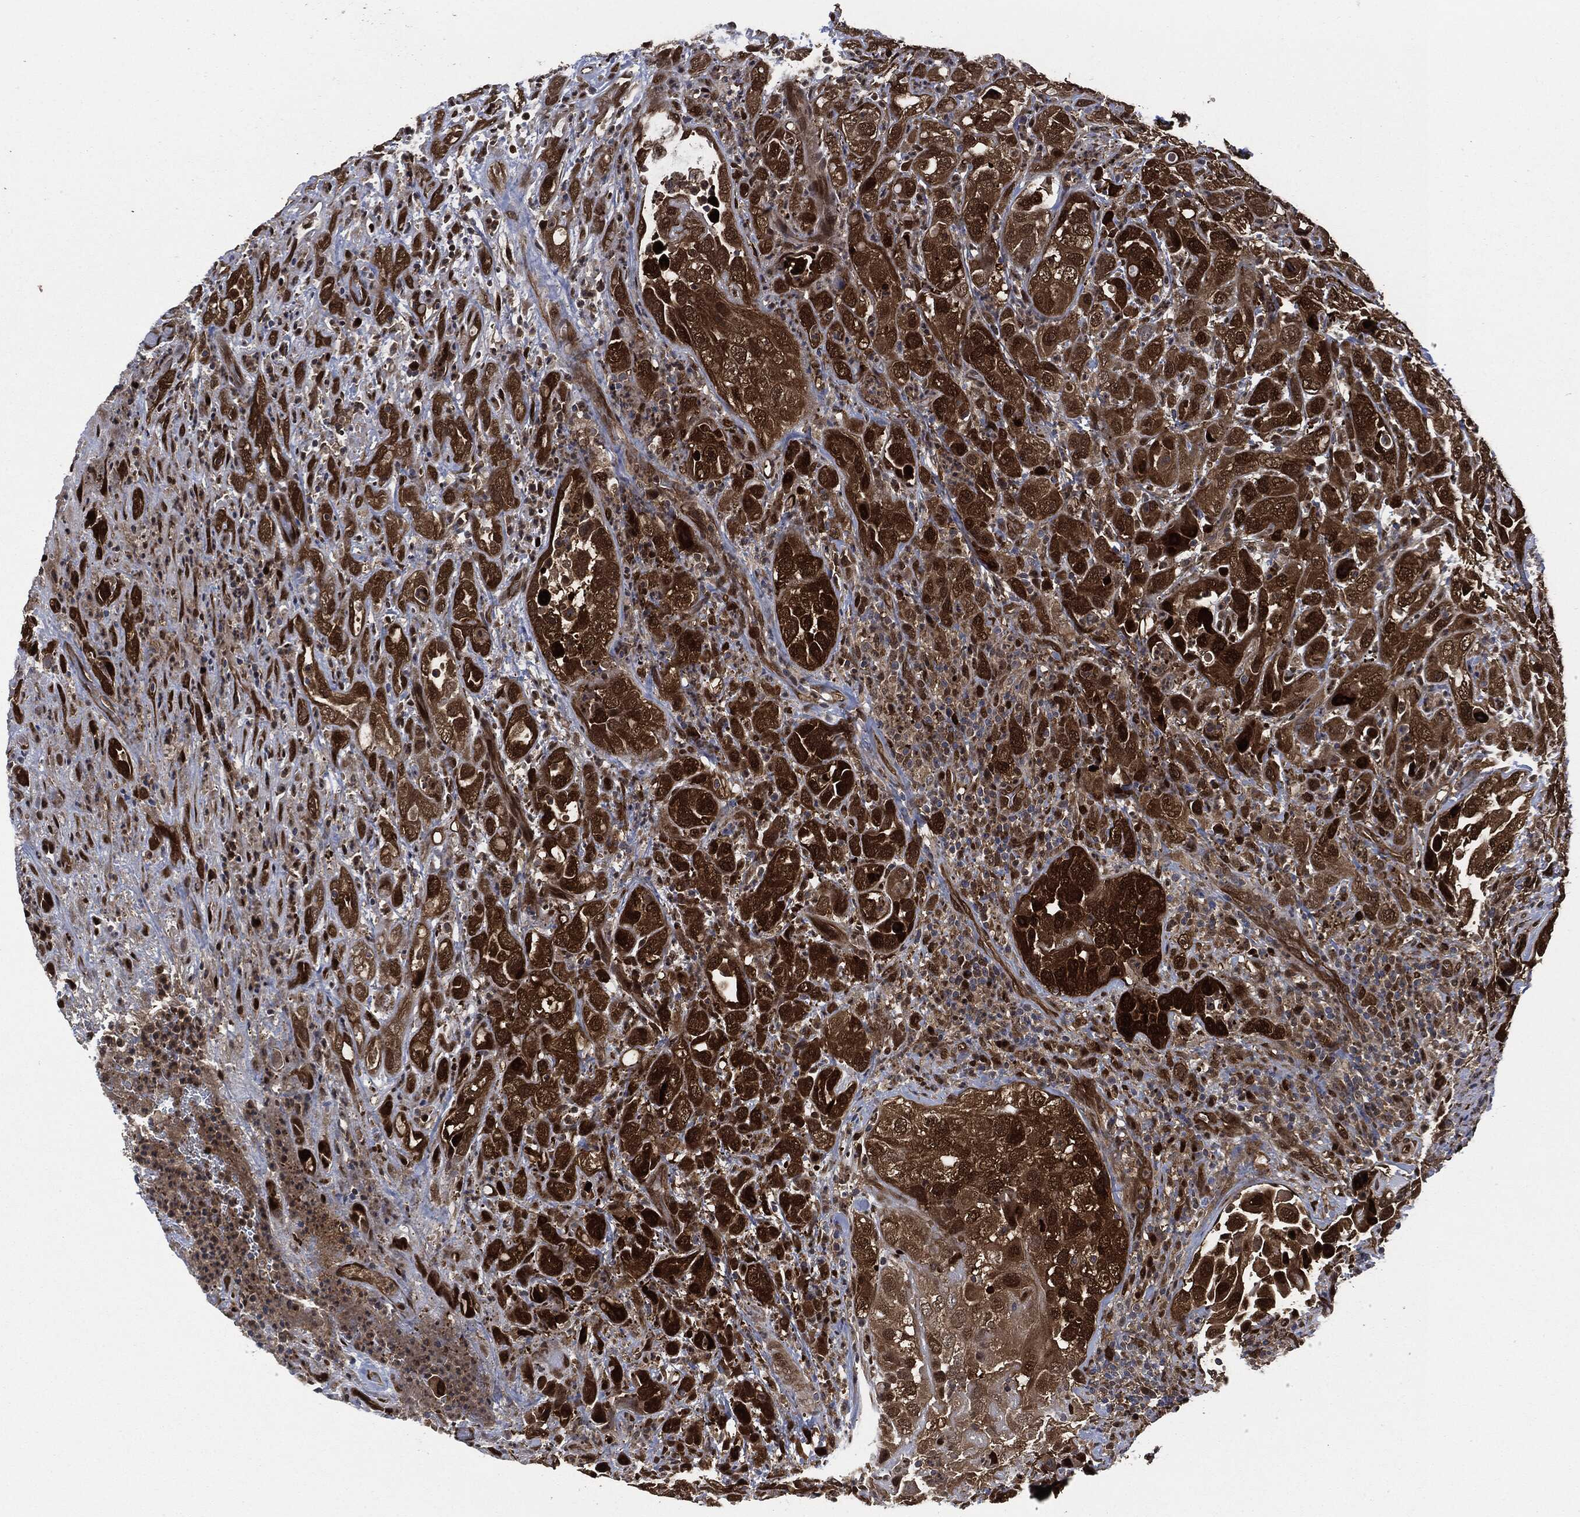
{"staining": {"intensity": "strong", "quantity": "25%-75%", "location": "cytoplasmic/membranous,nuclear"}, "tissue": "urothelial cancer", "cell_type": "Tumor cells", "image_type": "cancer", "snomed": [{"axis": "morphology", "description": "Urothelial carcinoma, High grade"}, {"axis": "topography", "description": "Urinary bladder"}], "caption": "High-power microscopy captured an immunohistochemistry (IHC) micrograph of high-grade urothelial carcinoma, revealing strong cytoplasmic/membranous and nuclear expression in approximately 25%-75% of tumor cells. (DAB = brown stain, brightfield microscopy at high magnification).", "gene": "DCTN1", "patient": {"sex": "female", "age": 41}}